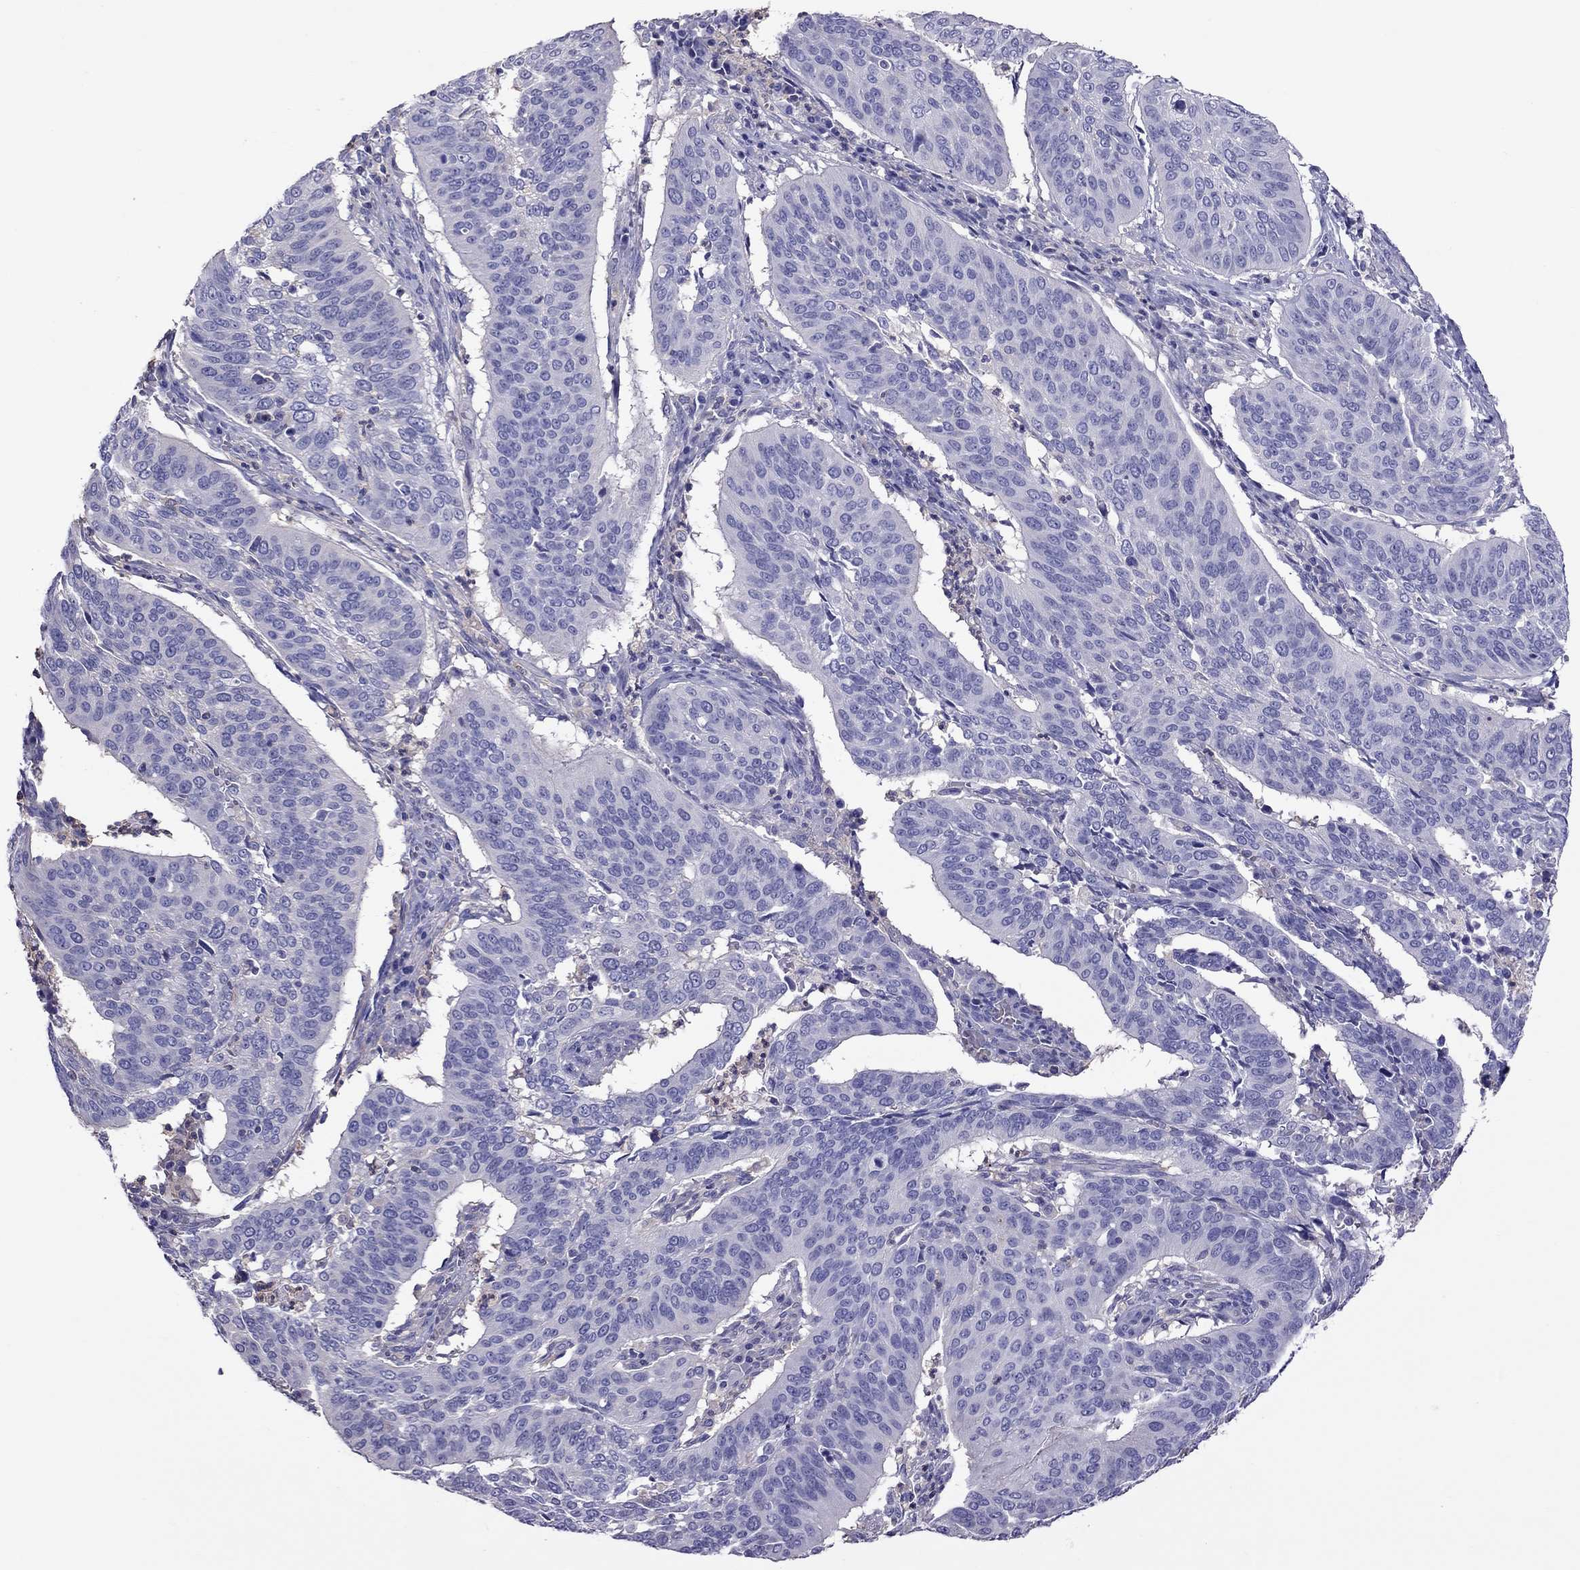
{"staining": {"intensity": "negative", "quantity": "none", "location": "none"}, "tissue": "cervical cancer", "cell_type": "Tumor cells", "image_type": "cancer", "snomed": [{"axis": "morphology", "description": "Normal tissue, NOS"}, {"axis": "morphology", "description": "Squamous cell carcinoma, NOS"}, {"axis": "topography", "description": "Cervix"}], "caption": "This is a micrograph of immunohistochemistry (IHC) staining of cervical cancer (squamous cell carcinoma), which shows no expression in tumor cells.", "gene": "TEX22", "patient": {"sex": "female", "age": 39}}